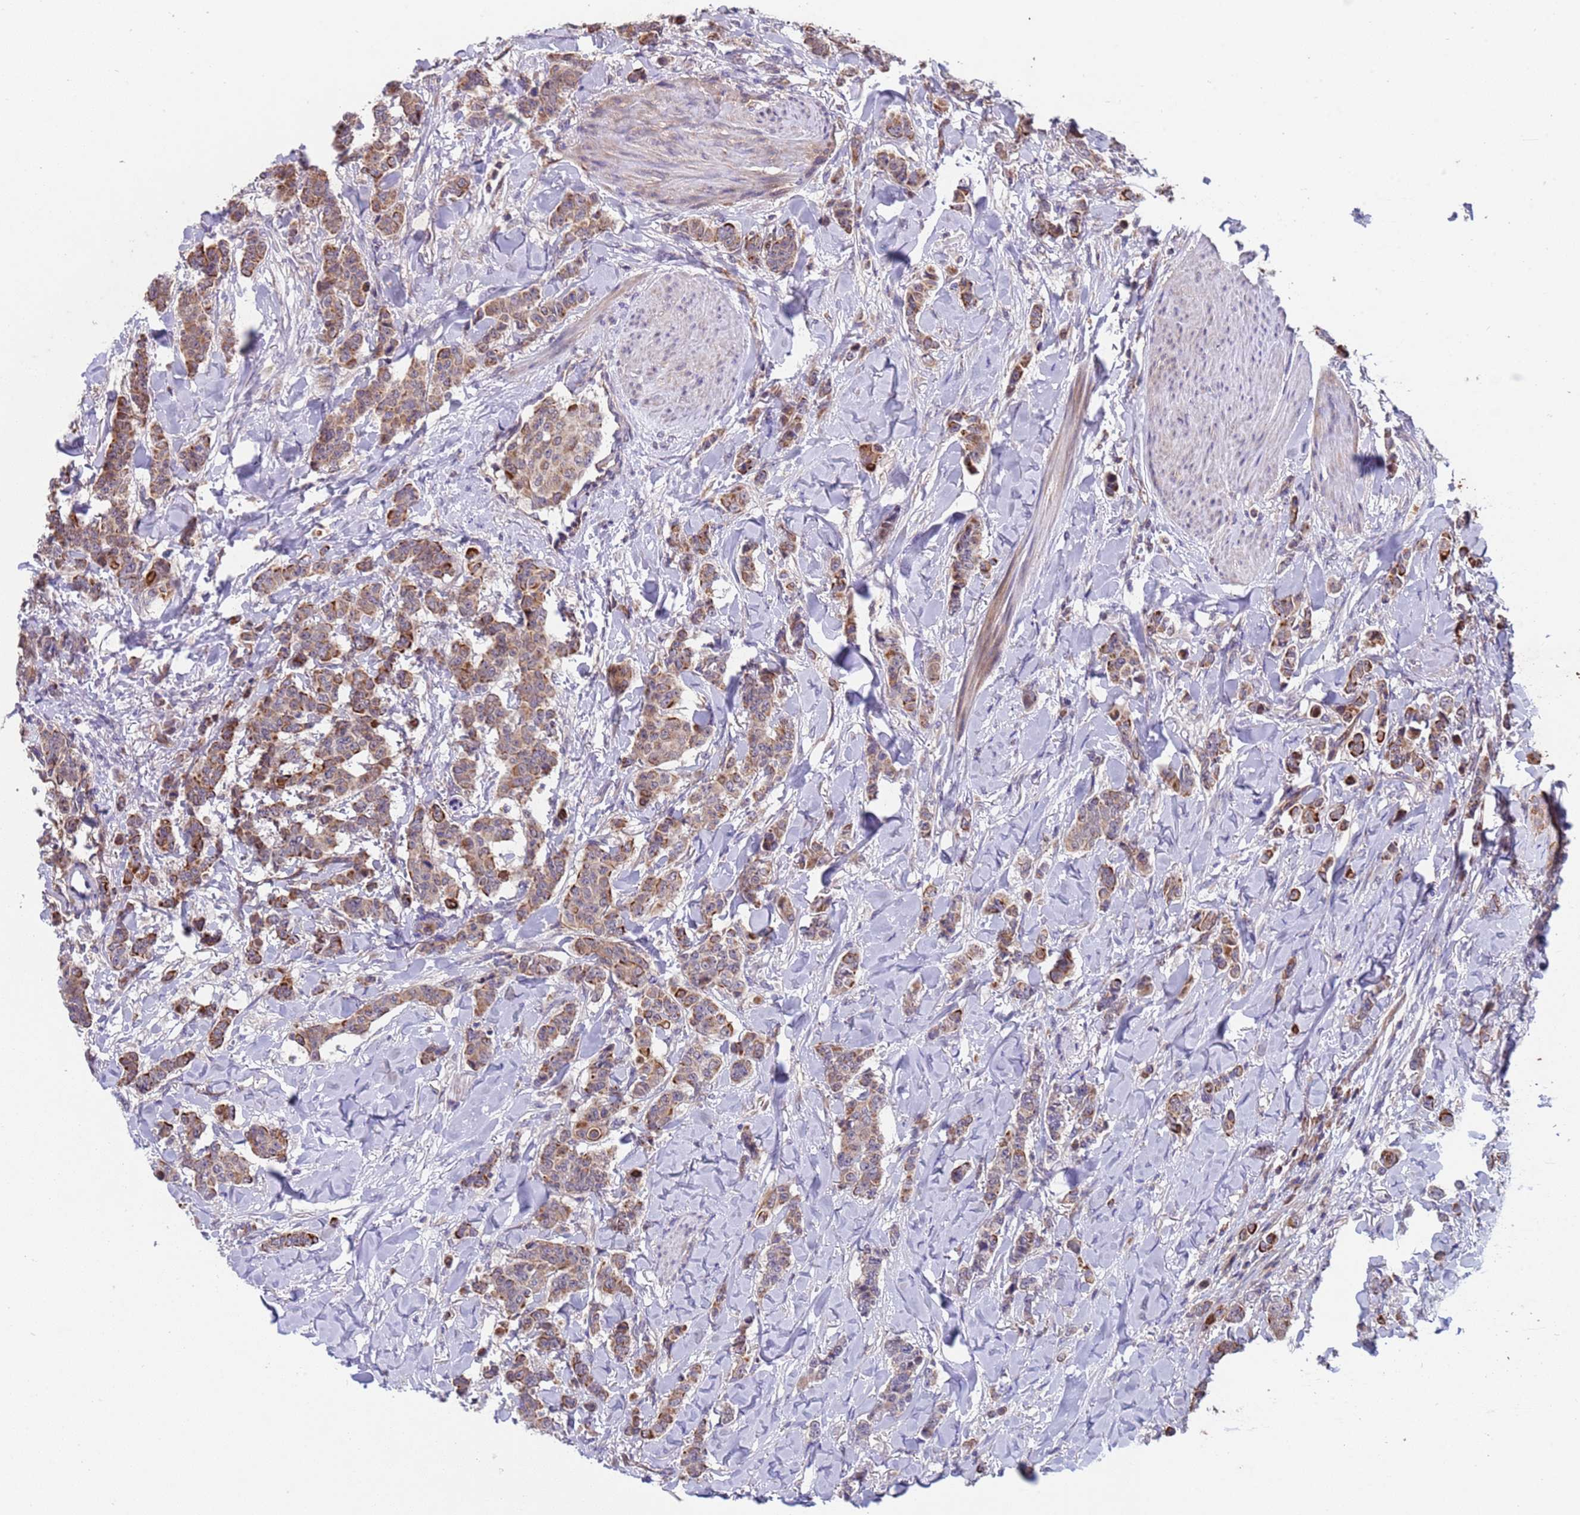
{"staining": {"intensity": "moderate", "quantity": ">75%", "location": "cytoplasmic/membranous"}, "tissue": "breast cancer", "cell_type": "Tumor cells", "image_type": "cancer", "snomed": [{"axis": "morphology", "description": "Duct carcinoma"}, {"axis": "topography", "description": "Breast"}], "caption": "A brown stain labels moderate cytoplasmic/membranous staining of a protein in breast intraductal carcinoma tumor cells. (DAB IHC, brown staining for protein, blue staining for nuclei).", "gene": "ACAD8", "patient": {"sex": "female", "age": 40}}